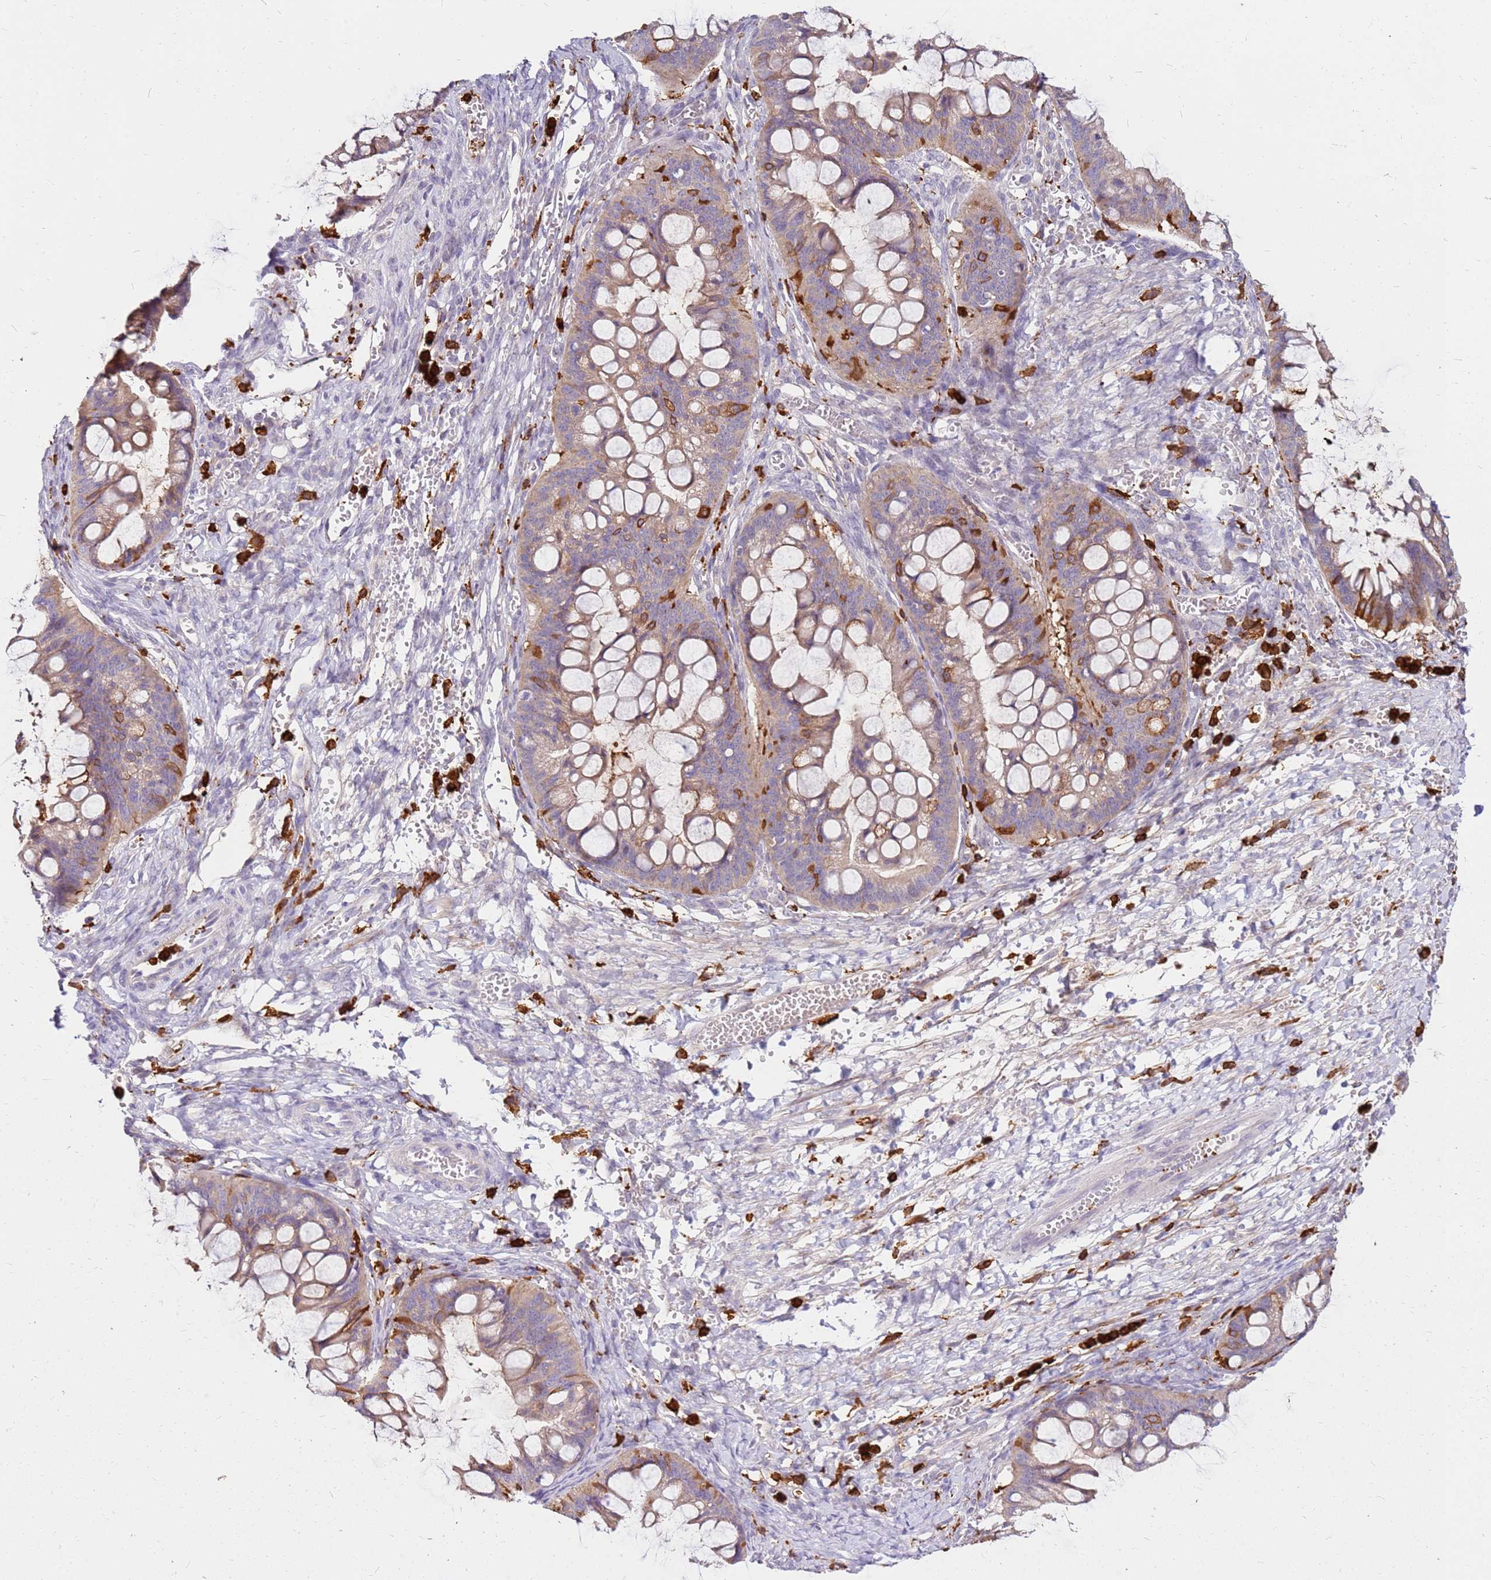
{"staining": {"intensity": "weak", "quantity": ">75%", "location": "cytoplasmic/membranous"}, "tissue": "ovarian cancer", "cell_type": "Tumor cells", "image_type": "cancer", "snomed": [{"axis": "morphology", "description": "Cystadenocarcinoma, mucinous, NOS"}, {"axis": "topography", "description": "Ovary"}], "caption": "Protein expression analysis of ovarian cancer (mucinous cystadenocarcinoma) demonstrates weak cytoplasmic/membranous staining in about >75% of tumor cells.", "gene": "CORO1A", "patient": {"sex": "female", "age": 73}}